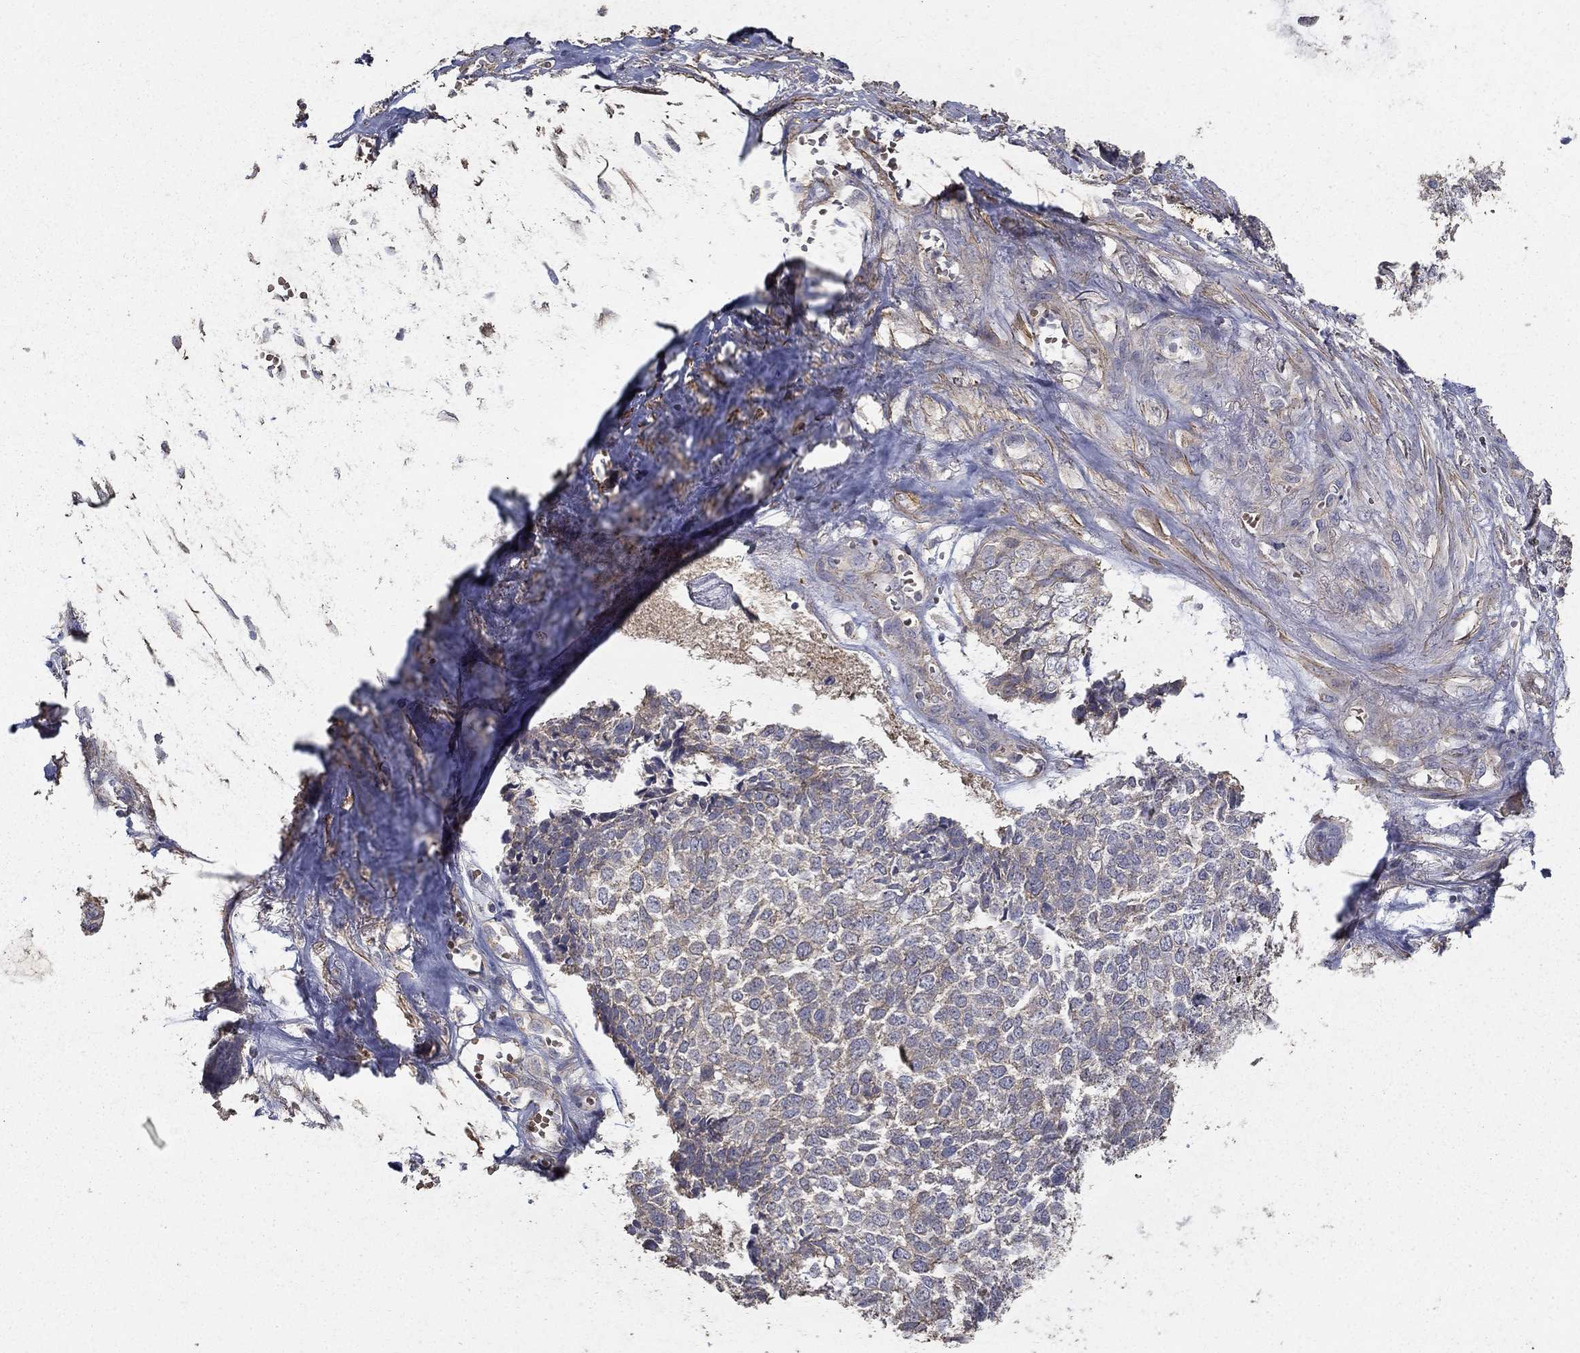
{"staining": {"intensity": "weak", "quantity": "25%-75%", "location": "cytoplasmic/membranous"}, "tissue": "skin cancer", "cell_type": "Tumor cells", "image_type": "cancer", "snomed": [{"axis": "morphology", "description": "Basal cell carcinoma"}, {"axis": "topography", "description": "Skin"}], "caption": "Tumor cells display weak cytoplasmic/membranous staining in approximately 25%-75% of cells in skin cancer. (DAB (3,3'-diaminobenzidine) IHC, brown staining for protein, blue staining for nuclei).", "gene": "MPP2", "patient": {"sex": "male", "age": 86}}